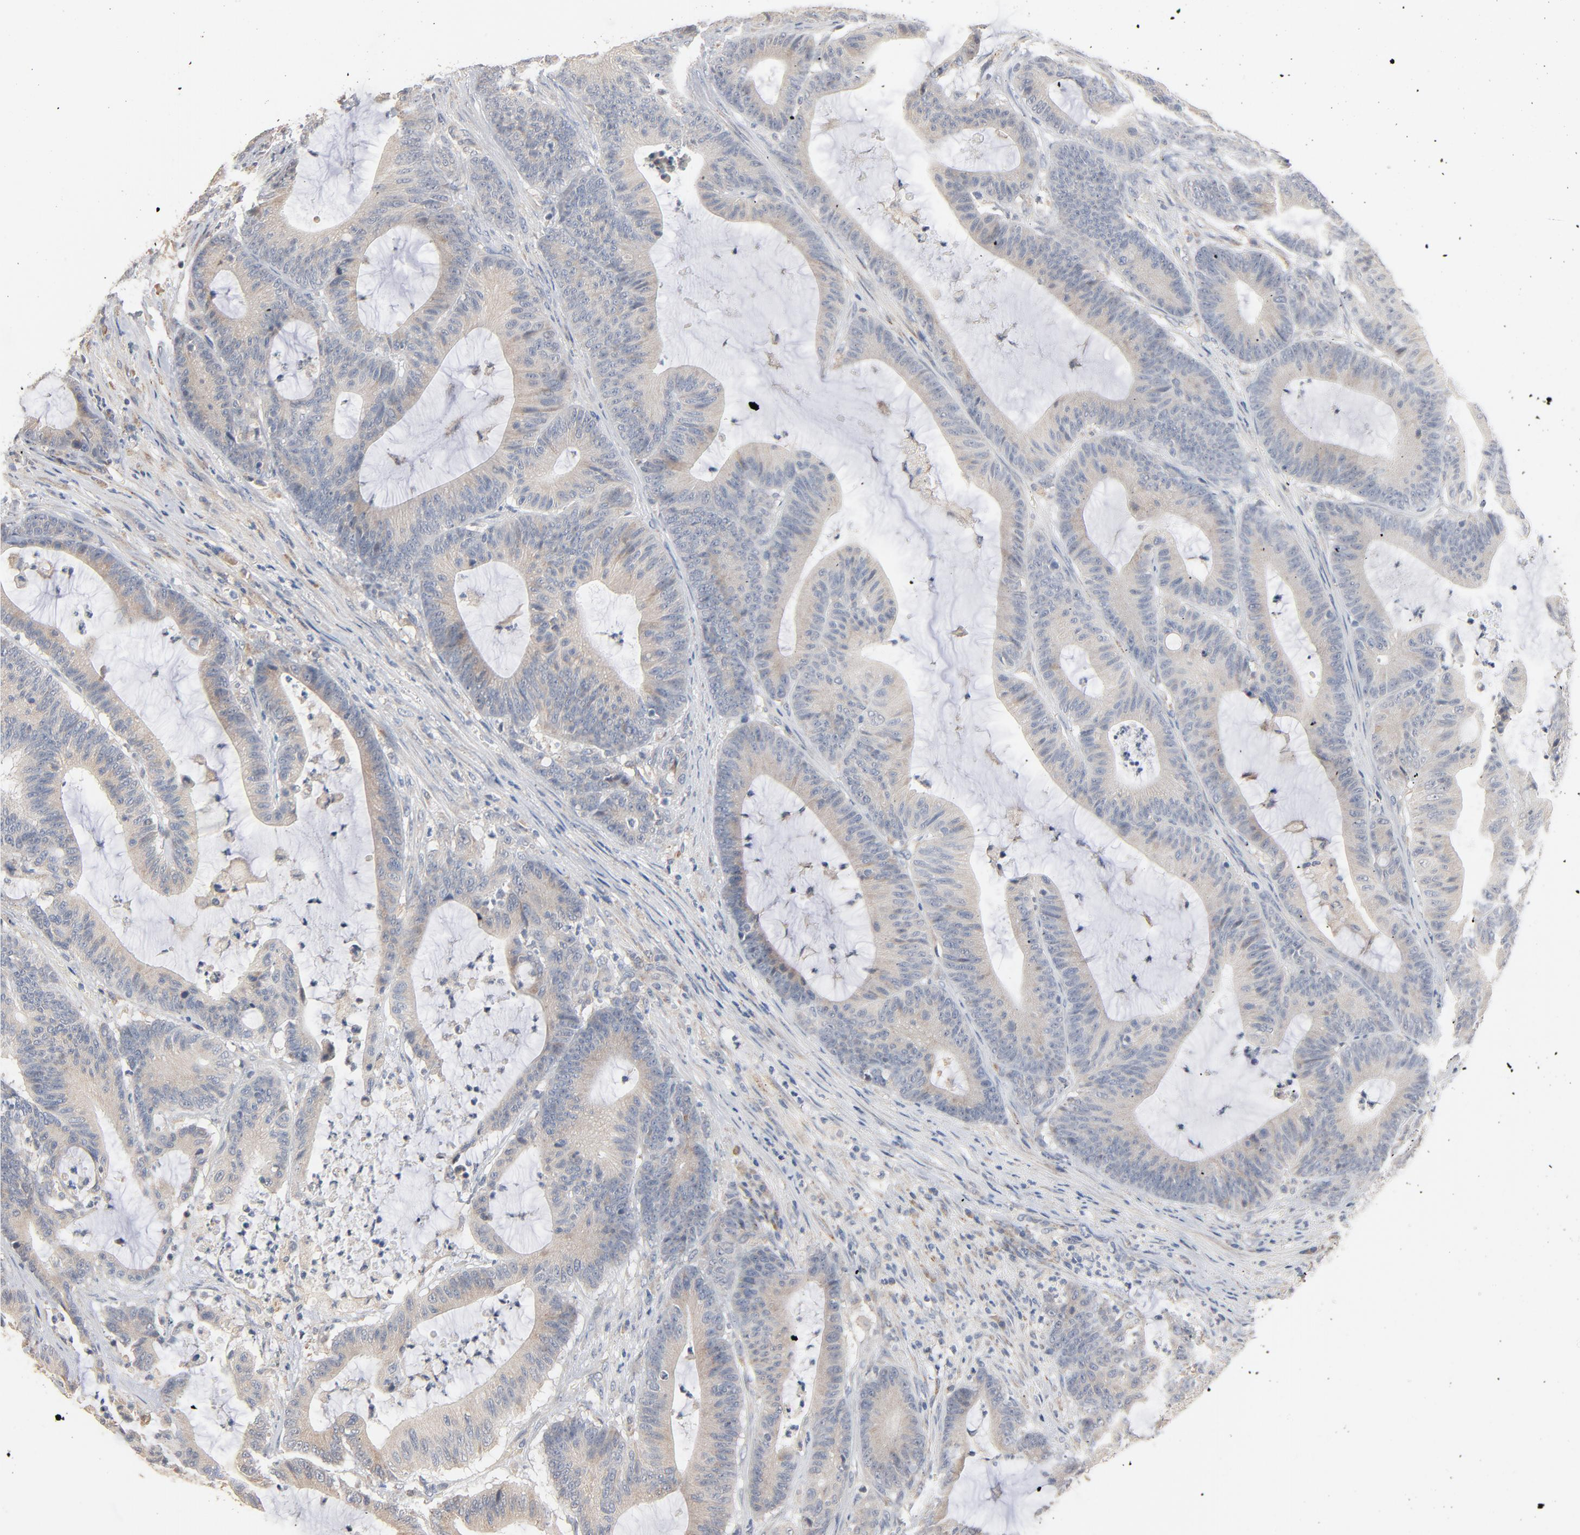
{"staining": {"intensity": "negative", "quantity": "none", "location": "none"}, "tissue": "colorectal cancer", "cell_type": "Tumor cells", "image_type": "cancer", "snomed": [{"axis": "morphology", "description": "Adenocarcinoma, NOS"}, {"axis": "topography", "description": "Colon"}], "caption": "This micrograph is of colorectal adenocarcinoma stained with IHC to label a protein in brown with the nuclei are counter-stained blue. There is no expression in tumor cells.", "gene": "ZDHHC8", "patient": {"sex": "female", "age": 84}}